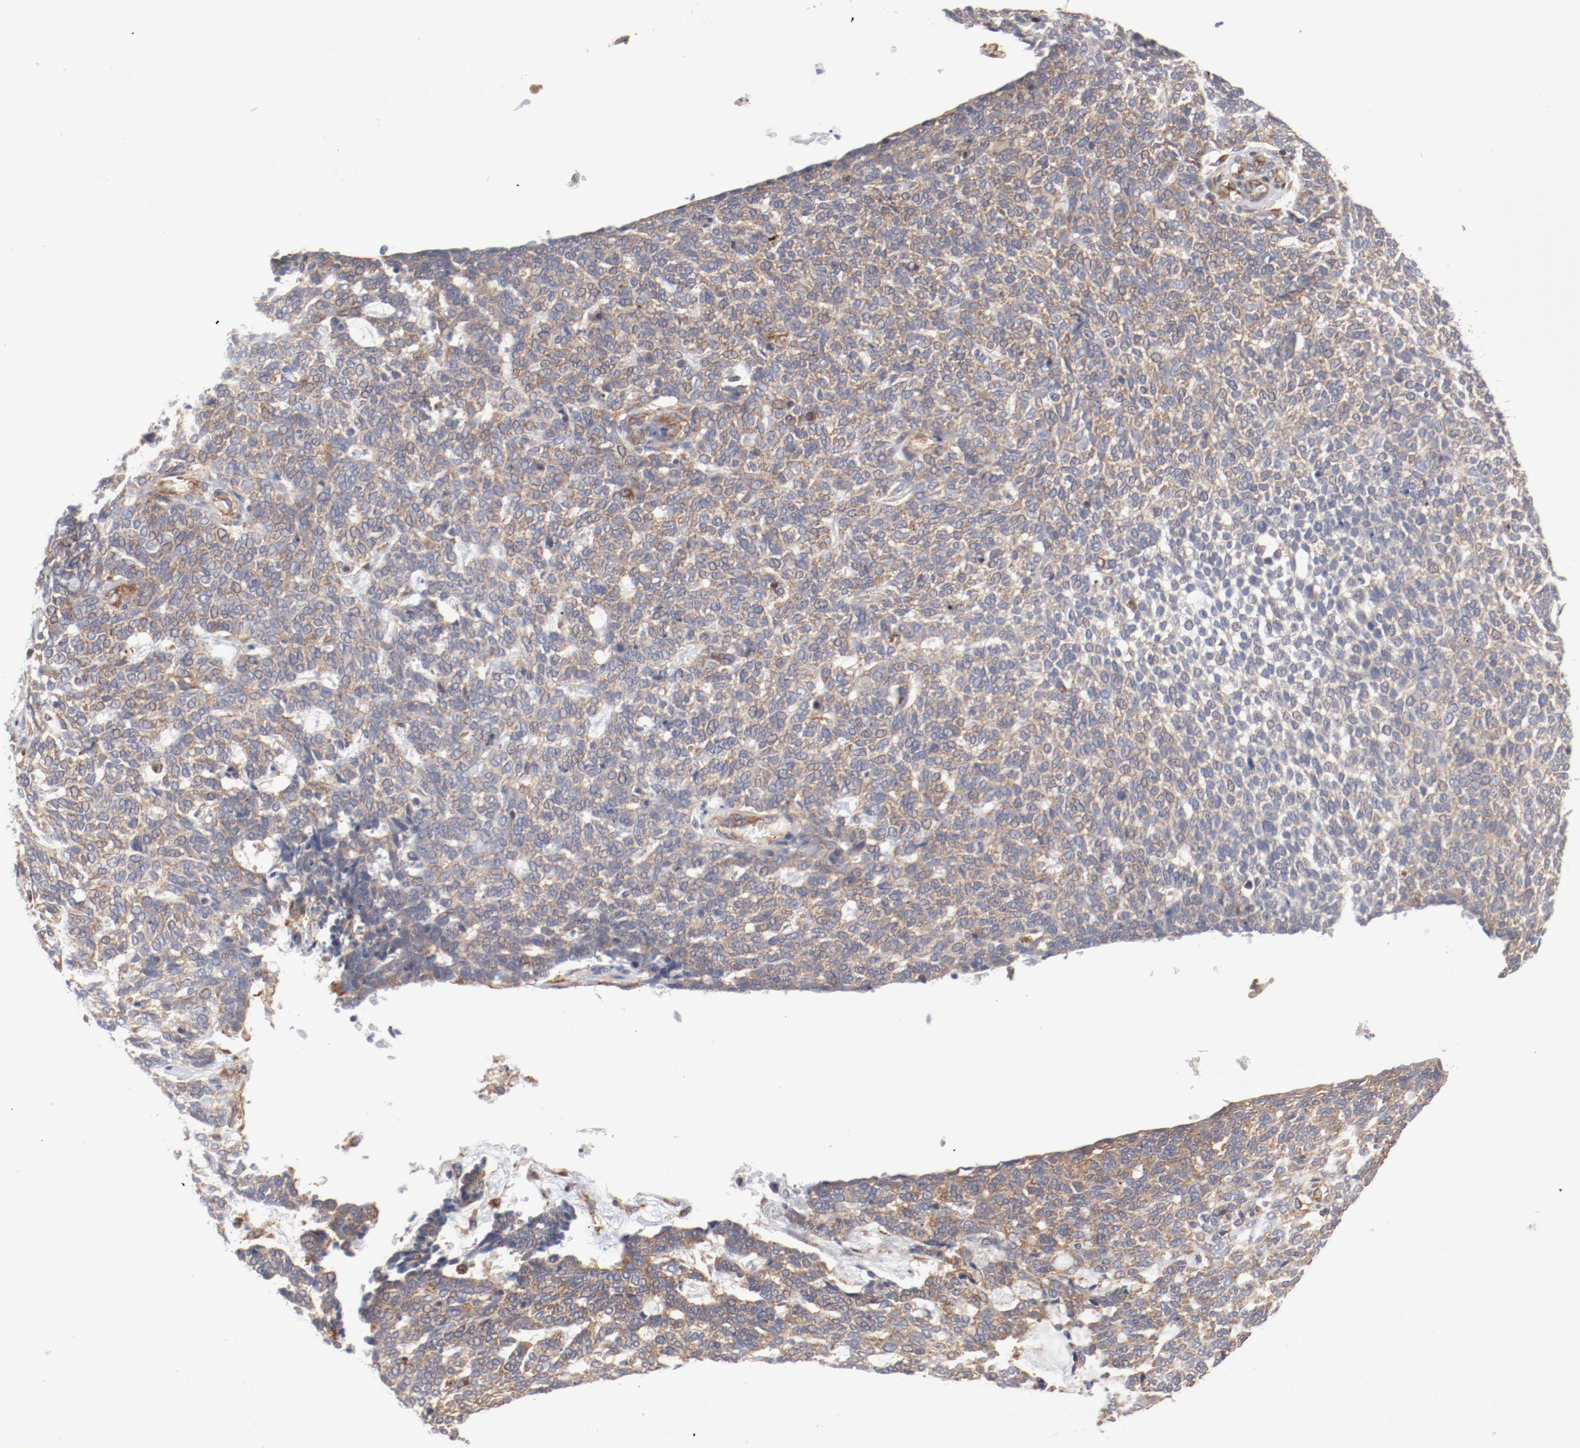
{"staining": {"intensity": "moderate", "quantity": ">75%", "location": "cytoplasmic/membranous"}, "tissue": "skin cancer", "cell_type": "Tumor cells", "image_type": "cancer", "snomed": [{"axis": "morphology", "description": "Normal tissue, NOS"}, {"axis": "morphology", "description": "Basal cell carcinoma"}, {"axis": "topography", "description": "Skin"}], "caption": "Protein expression by IHC shows moderate cytoplasmic/membranous staining in about >75% of tumor cells in skin basal cell carcinoma.", "gene": "AP2A1", "patient": {"sex": "male", "age": 87}}